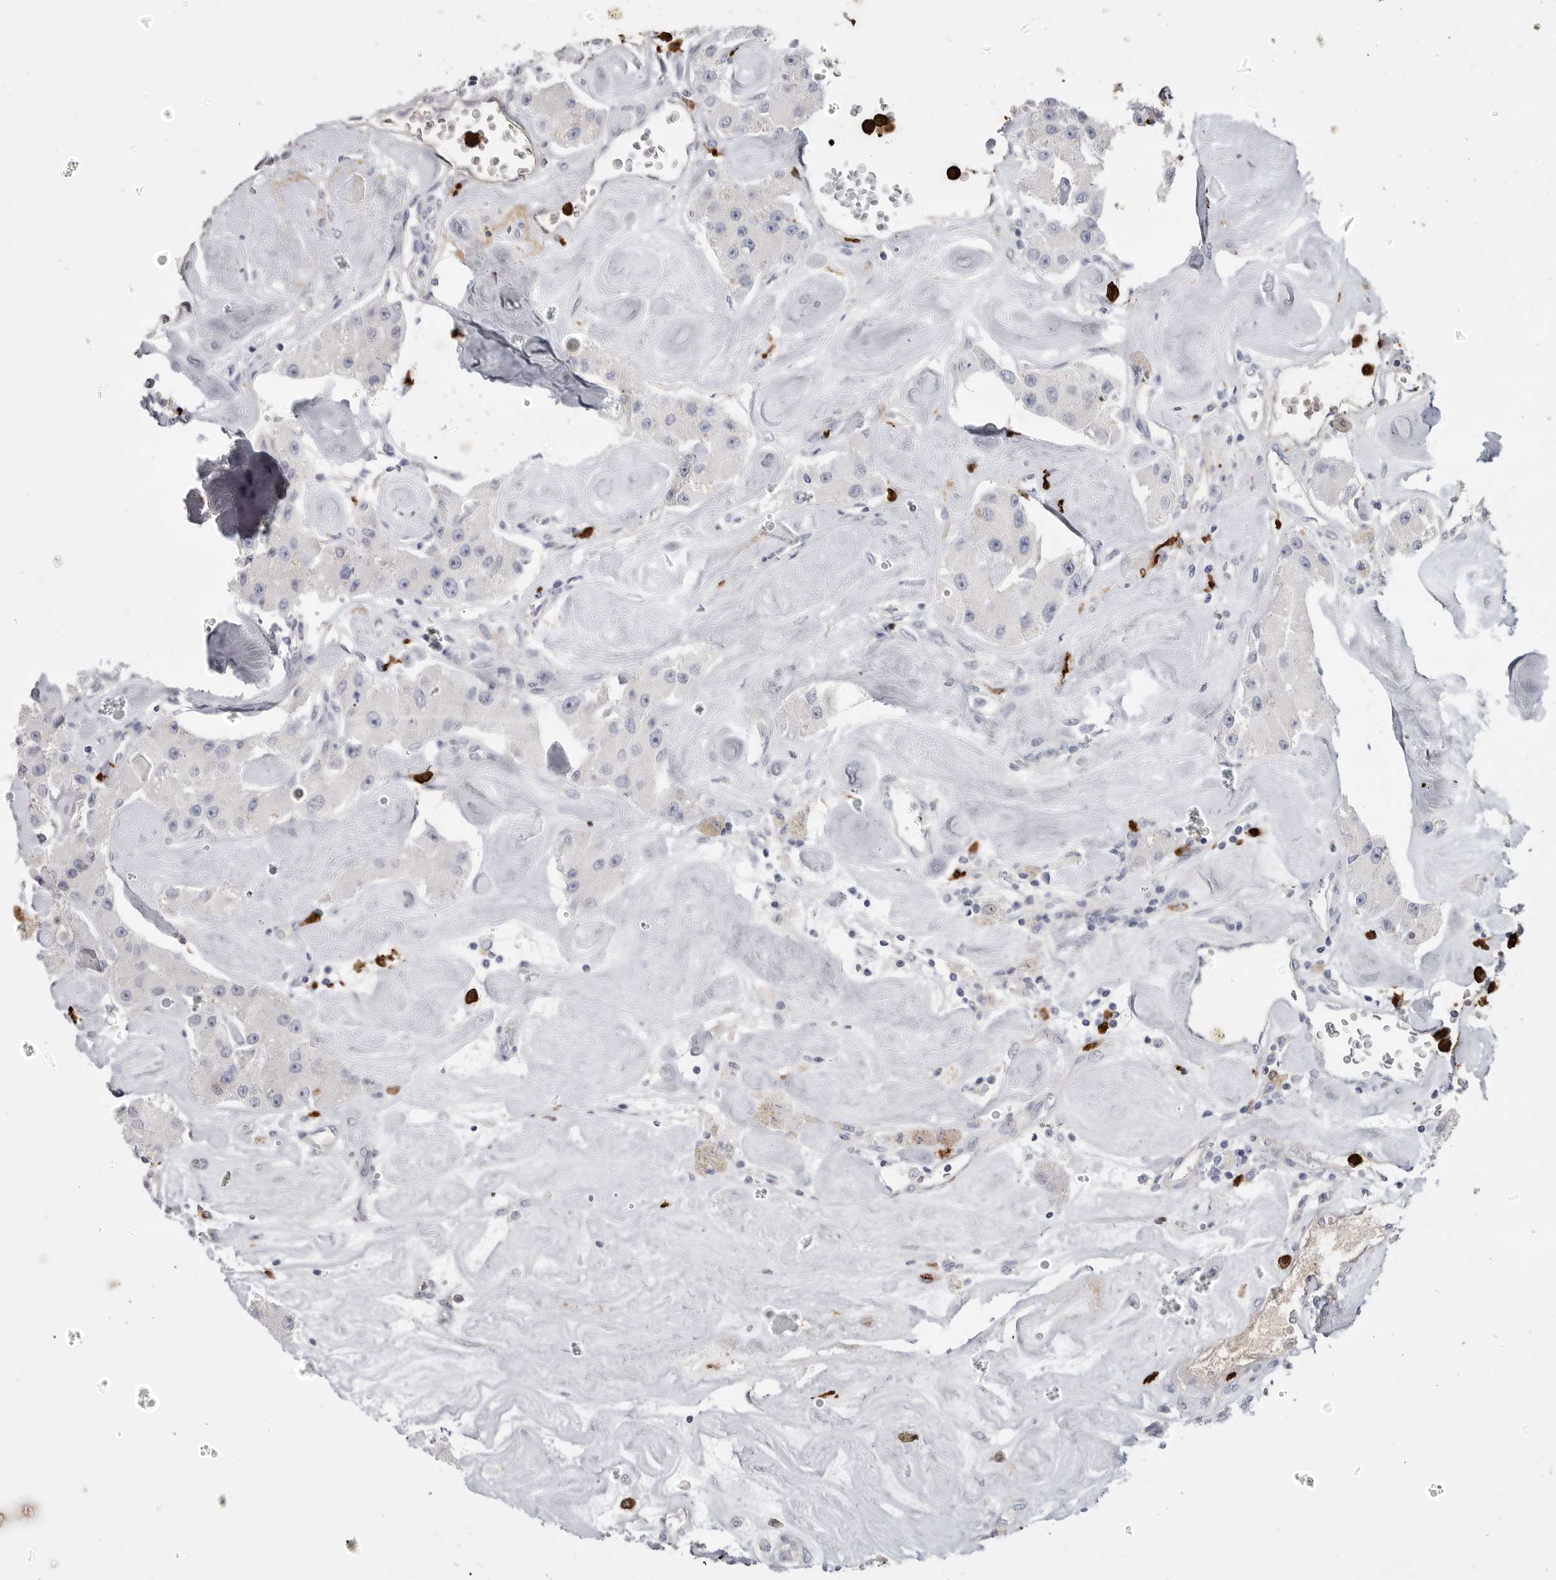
{"staining": {"intensity": "negative", "quantity": "none", "location": "none"}, "tissue": "carcinoid", "cell_type": "Tumor cells", "image_type": "cancer", "snomed": [{"axis": "morphology", "description": "Carcinoid, malignant, NOS"}, {"axis": "topography", "description": "Pancreas"}], "caption": "Histopathology image shows no significant protein expression in tumor cells of carcinoid.", "gene": "CYB561D1", "patient": {"sex": "male", "age": 41}}